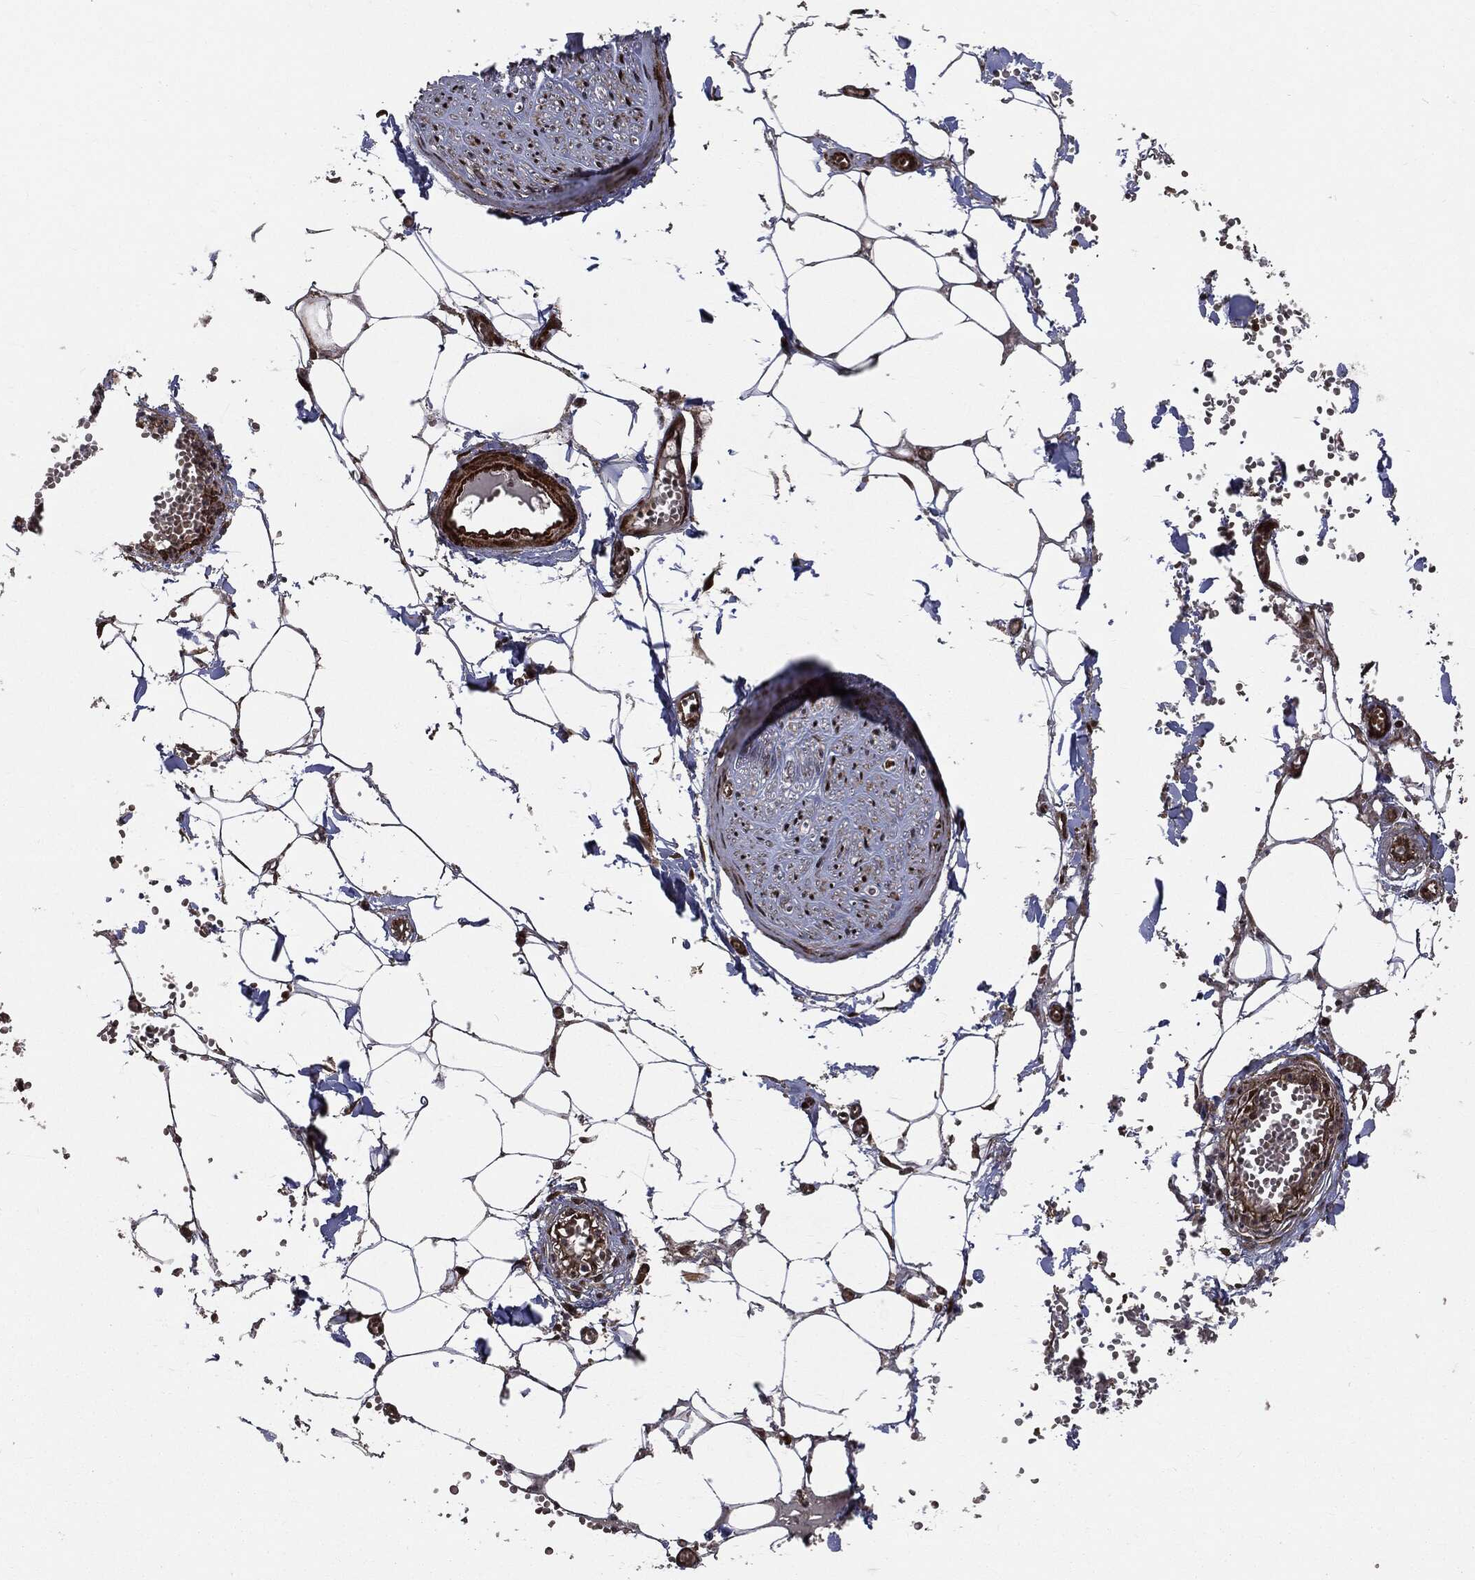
{"staining": {"intensity": "strong", "quantity": ">75%", "location": "nuclear"}, "tissue": "adipose tissue", "cell_type": "Adipocytes", "image_type": "normal", "snomed": [{"axis": "morphology", "description": "Normal tissue, NOS"}, {"axis": "morphology", "description": "Squamous cell carcinoma, NOS"}, {"axis": "topography", "description": "Cartilage tissue"}, {"axis": "topography", "description": "Lung"}], "caption": "The photomicrograph reveals immunohistochemical staining of unremarkable adipose tissue. There is strong nuclear positivity is seen in about >75% of adipocytes.", "gene": "SMAD4", "patient": {"sex": "male", "age": 66}}